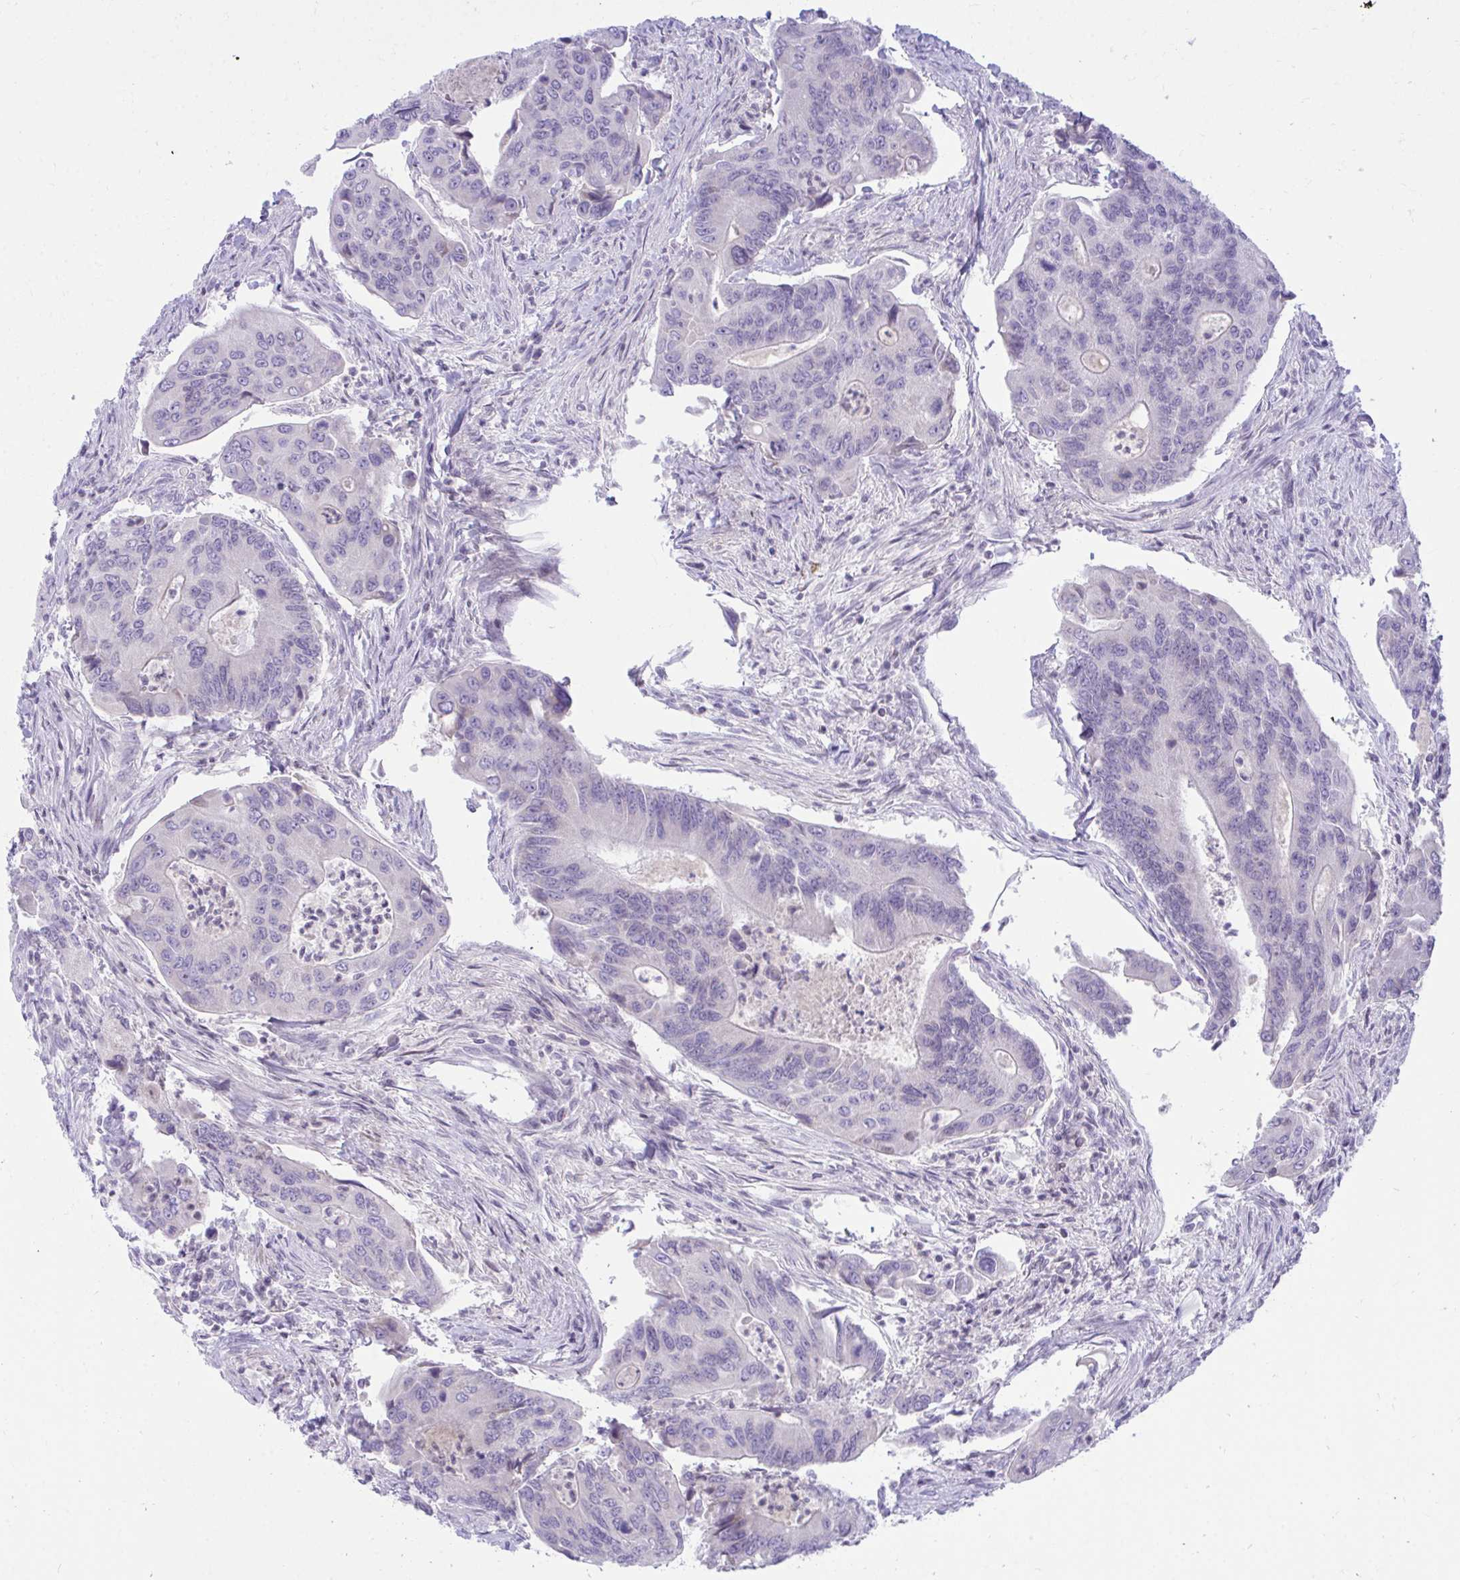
{"staining": {"intensity": "negative", "quantity": "none", "location": "none"}, "tissue": "colorectal cancer", "cell_type": "Tumor cells", "image_type": "cancer", "snomed": [{"axis": "morphology", "description": "Adenocarcinoma, NOS"}, {"axis": "topography", "description": "Colon"}], "caption": "This histopathology image is of colorectal cancer (adenocarcinoma) stained with immunohistochemistry (IHC) to label a protein in brown with the nuclei are counter-stained blue. There is no staining in tumor cells.", "gene": "OR7A5", "patient": {"sex": "female", "age": 67}}